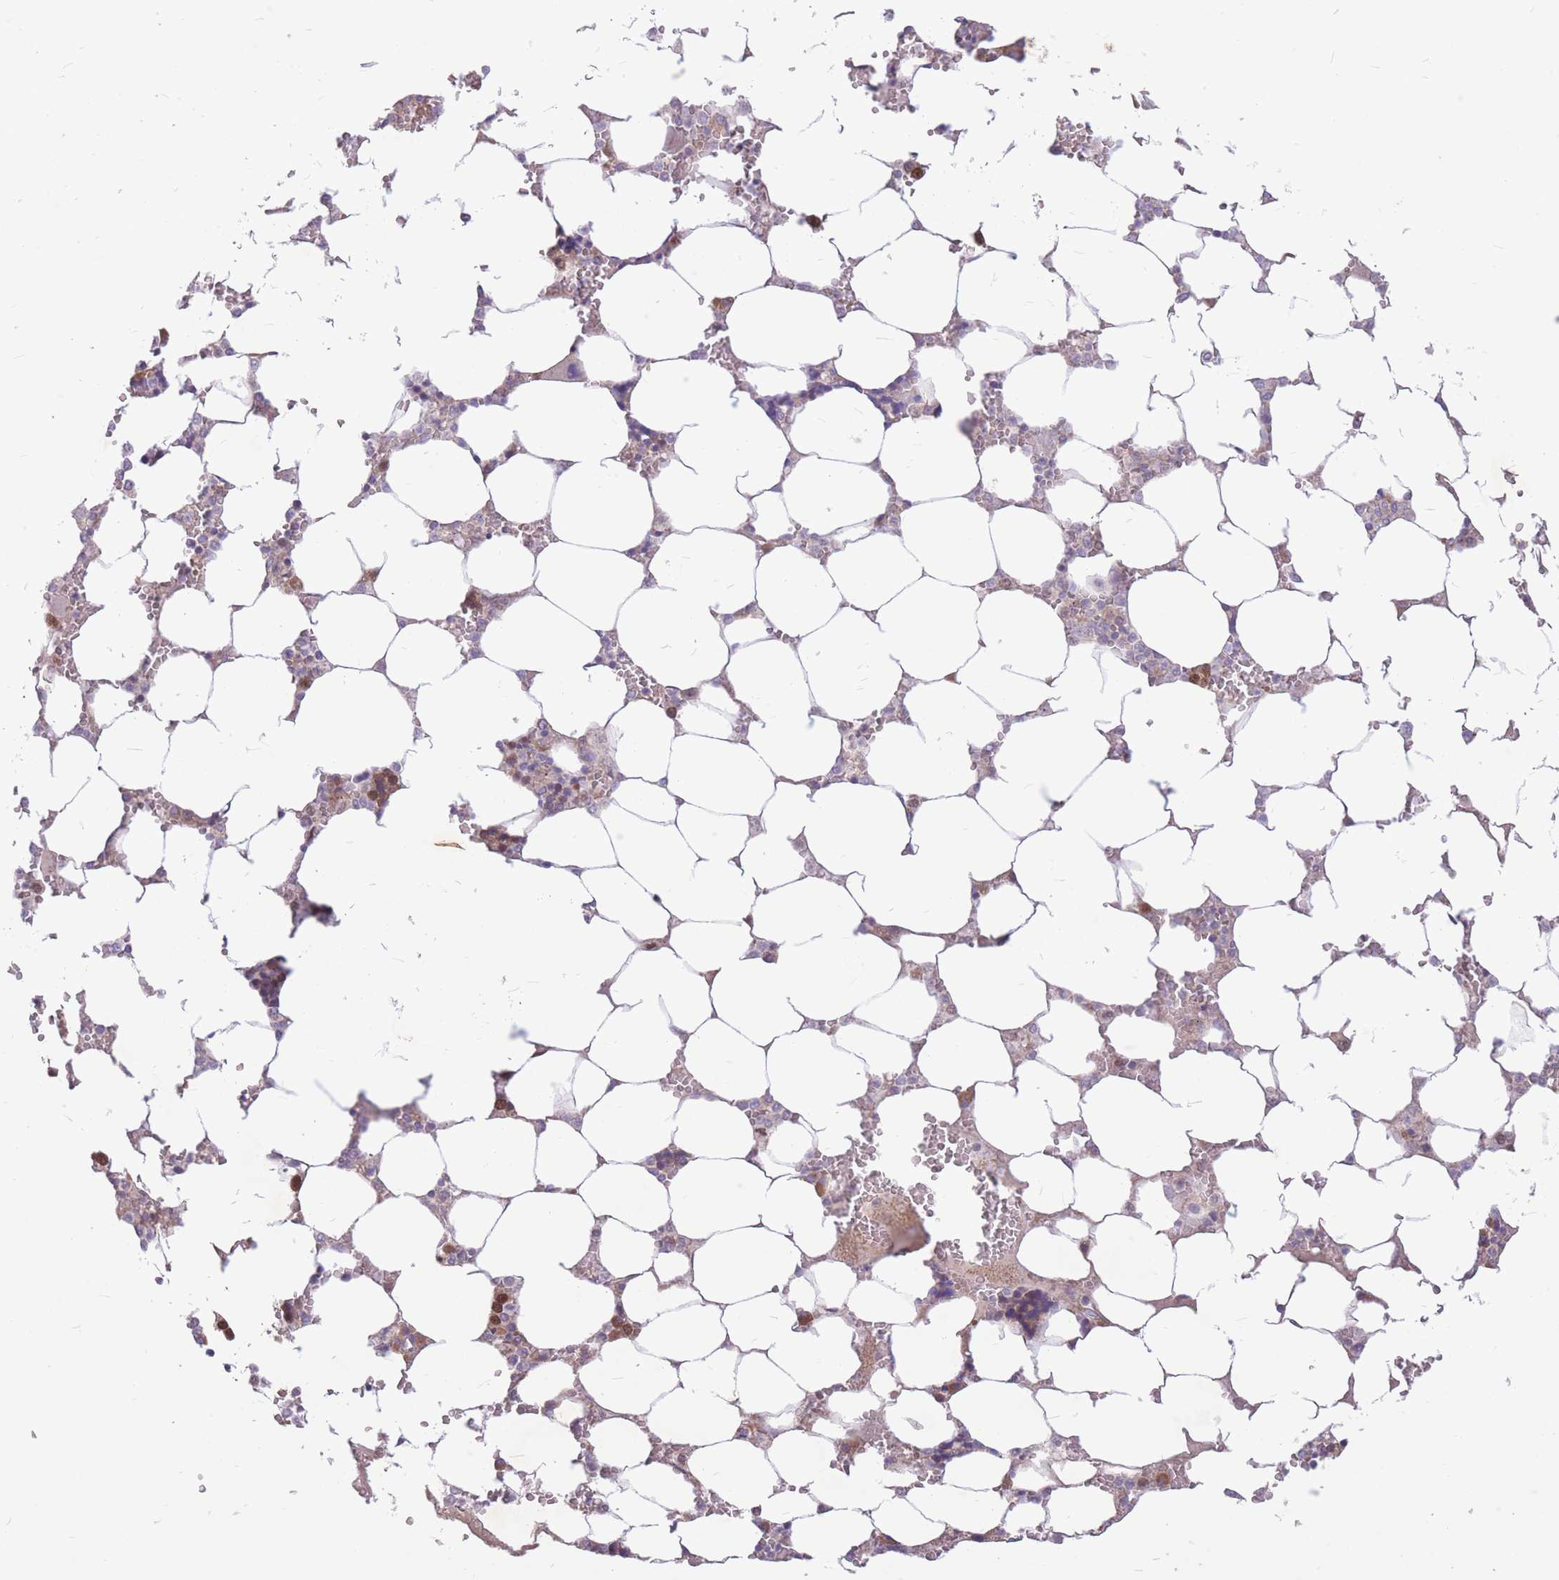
{"staining": {"intensity": "strong", "quantity": "<25%", "location": "cytoplasmic/membranous,nuclear"}, "tissue": "bone marrow", "cell_type": "Hematopoietic cells", "image_type": "normal", "snomed": [{"axis": "morphology", "description": "Normal tissue, NOS"}, {"axis": "topography", "description": "Bone marrow"}], "caption": "A photomicrograph showing strong cytoplasmic/membranous,nuclear staining in approximately <25% of hematopoietic cells in benign bone marrow, as visualized by brown immunohistochemical staining.", "gene": "GMNN", "patient": {"sex": "male", "age": 64}}